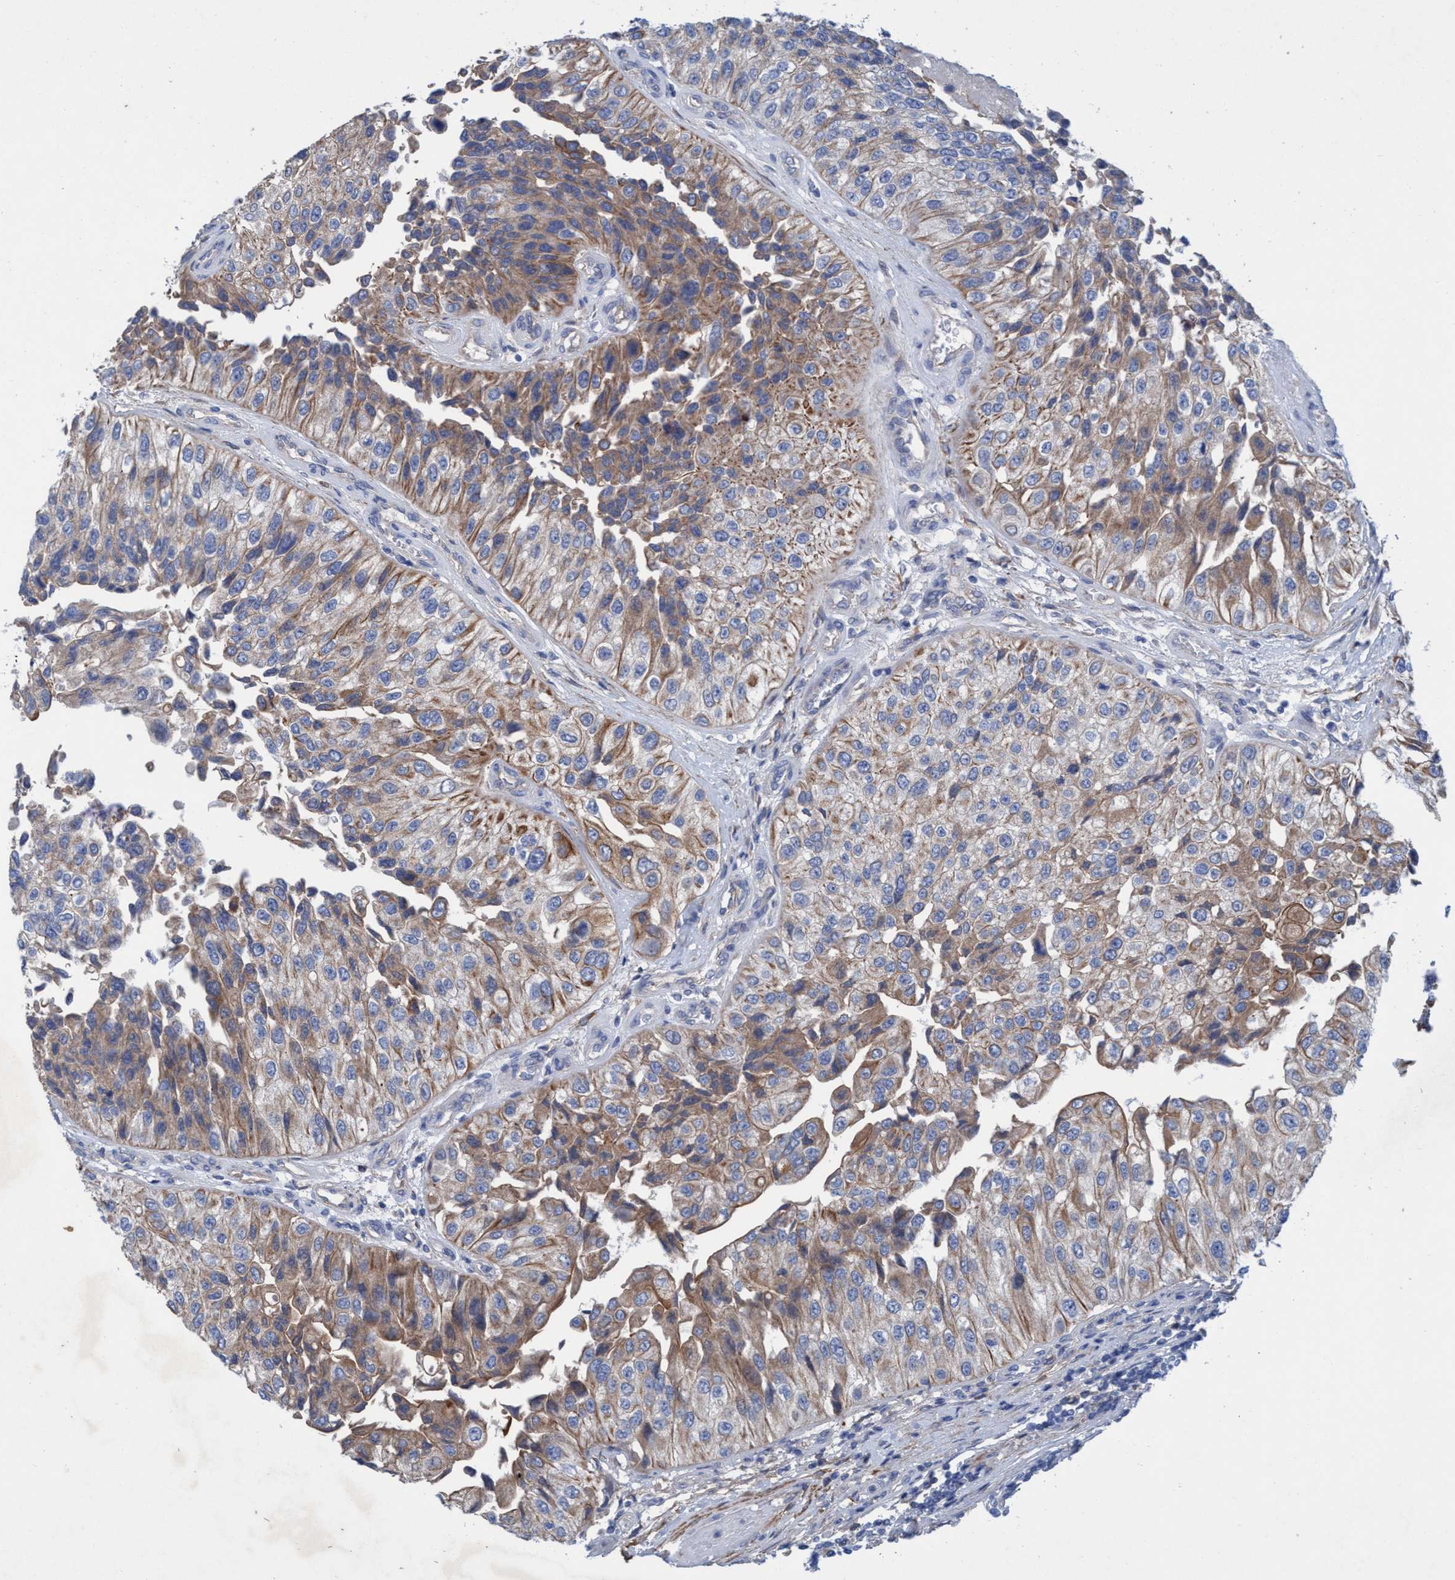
{"staining": {"intensity": "moderate", "quantity": ">75%", "location": "cytoplasmic/membranous"}, "tissue": "urothelial cancer", "cell_type": "Tumor cells", "image_type": "cancer", "snomed": [{"axis": "morphology", "description": "Urothelial carcinoma, High grade"}, {"axis": "topography", "description": "Kidney"}, {"axis": "topography", "description": "Urinary bladder"}], "caption": "Immunohistochemistry (IHC) histopathology image of neoplastic tissue: urothelial cancer stained using IHC demonstrates medium levels of moderate protein expression localized specifically in the cytoplasmic/membranous of tumor cells, appearing as a cytoplasmic/membranous brown color.", "gene": "GULP1", "patient": {"sex": "male", "age": 77}}